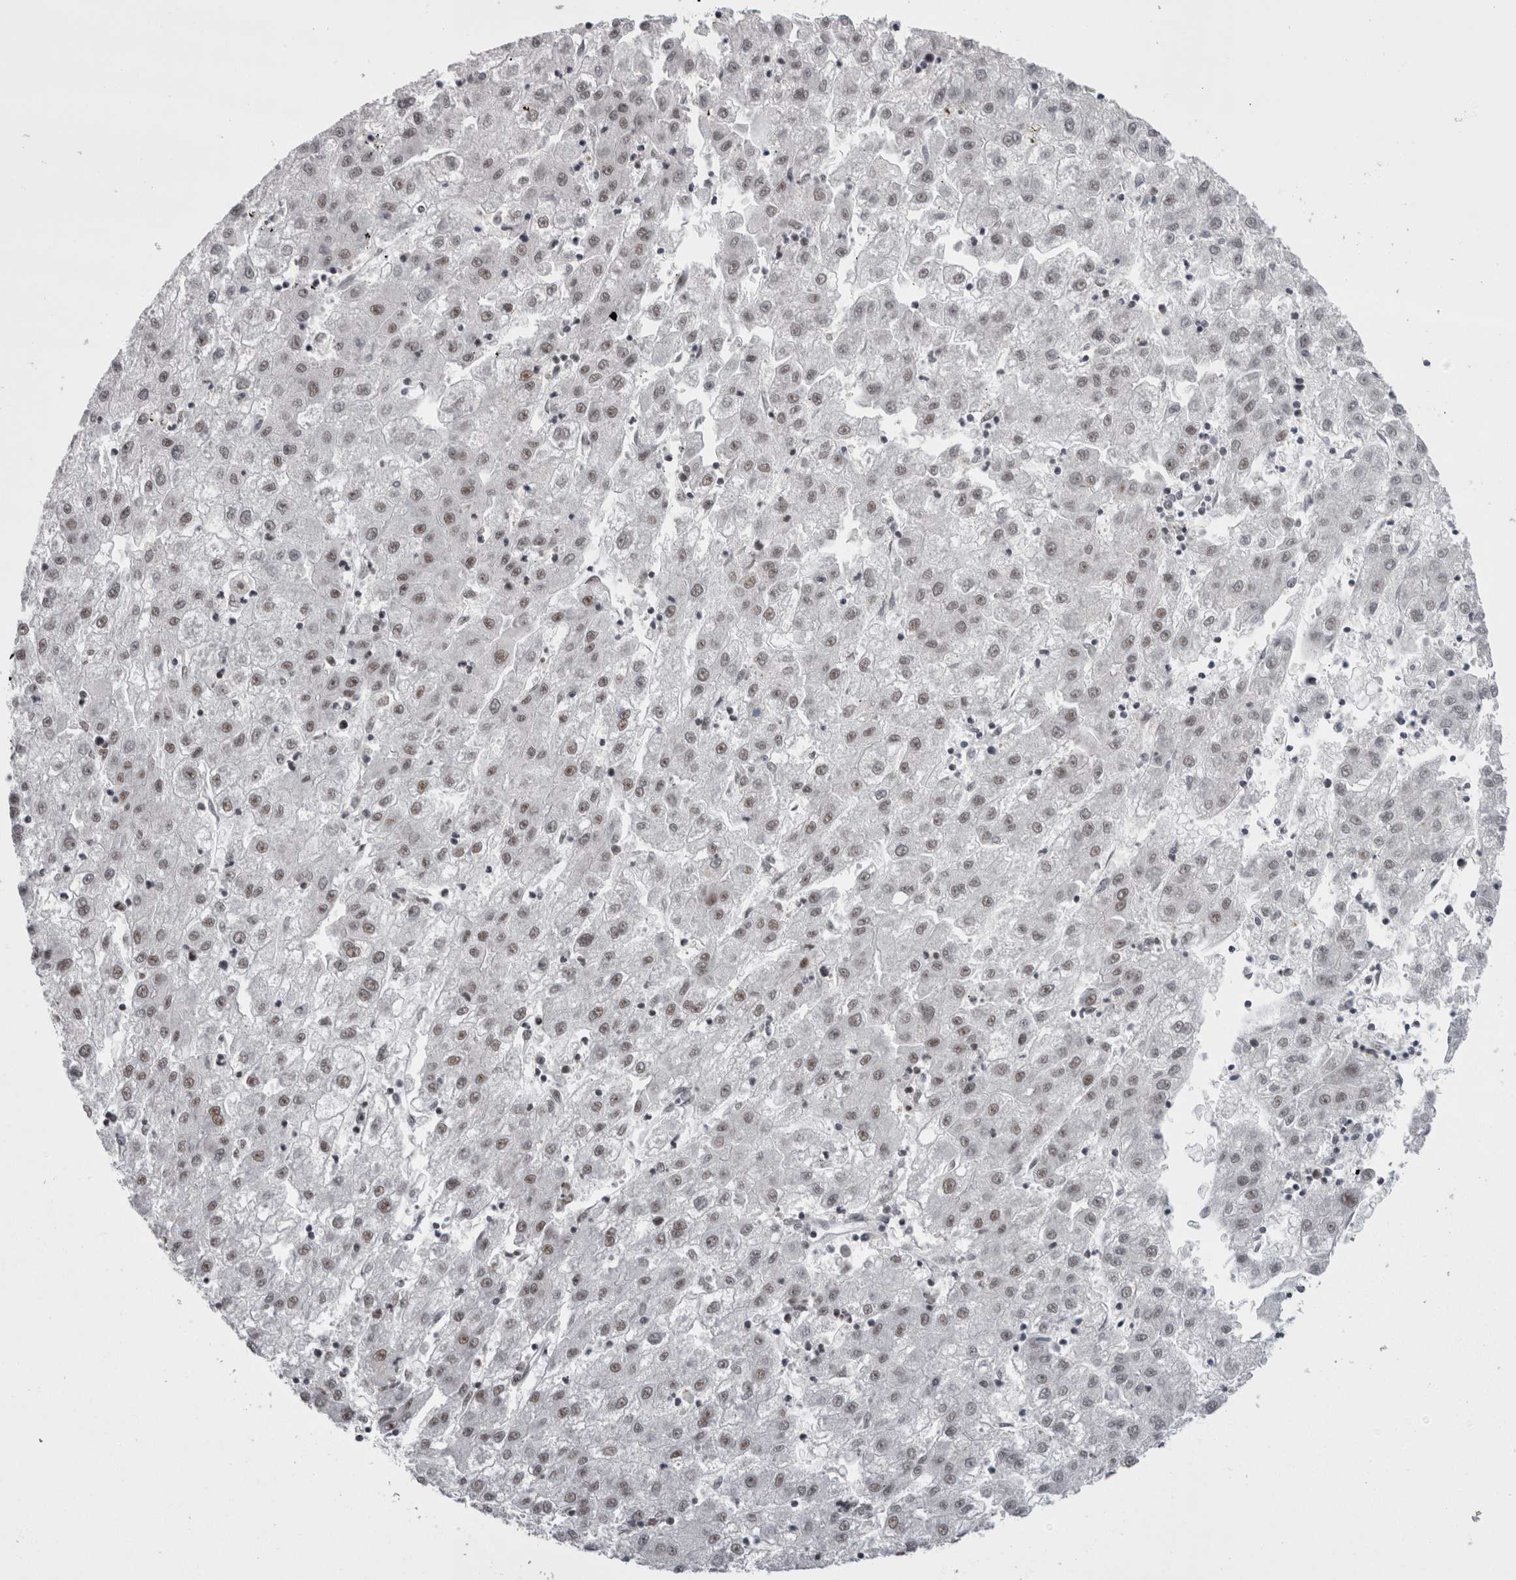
{"staining": {"intensity": "weak", "quantity": "<25%", "location": "nuclear"}, "tissue": "liver cancer", "cell_type": "Tumor cells", "image_type": "cancer", "snomed": [{"axis": "morphology", "description": "Carcinoma, Hepatocellular, NOS"}, {"axis": "topography", "description": "Liver"}], "caption": "This is an immunohistochemistry (IHC) micrograph of human hepatocellular carcinoma (liver). There is no expression in tumor cells.", "gene": "SNRNP40", "patient": {"sex": "male", "age": 72}}